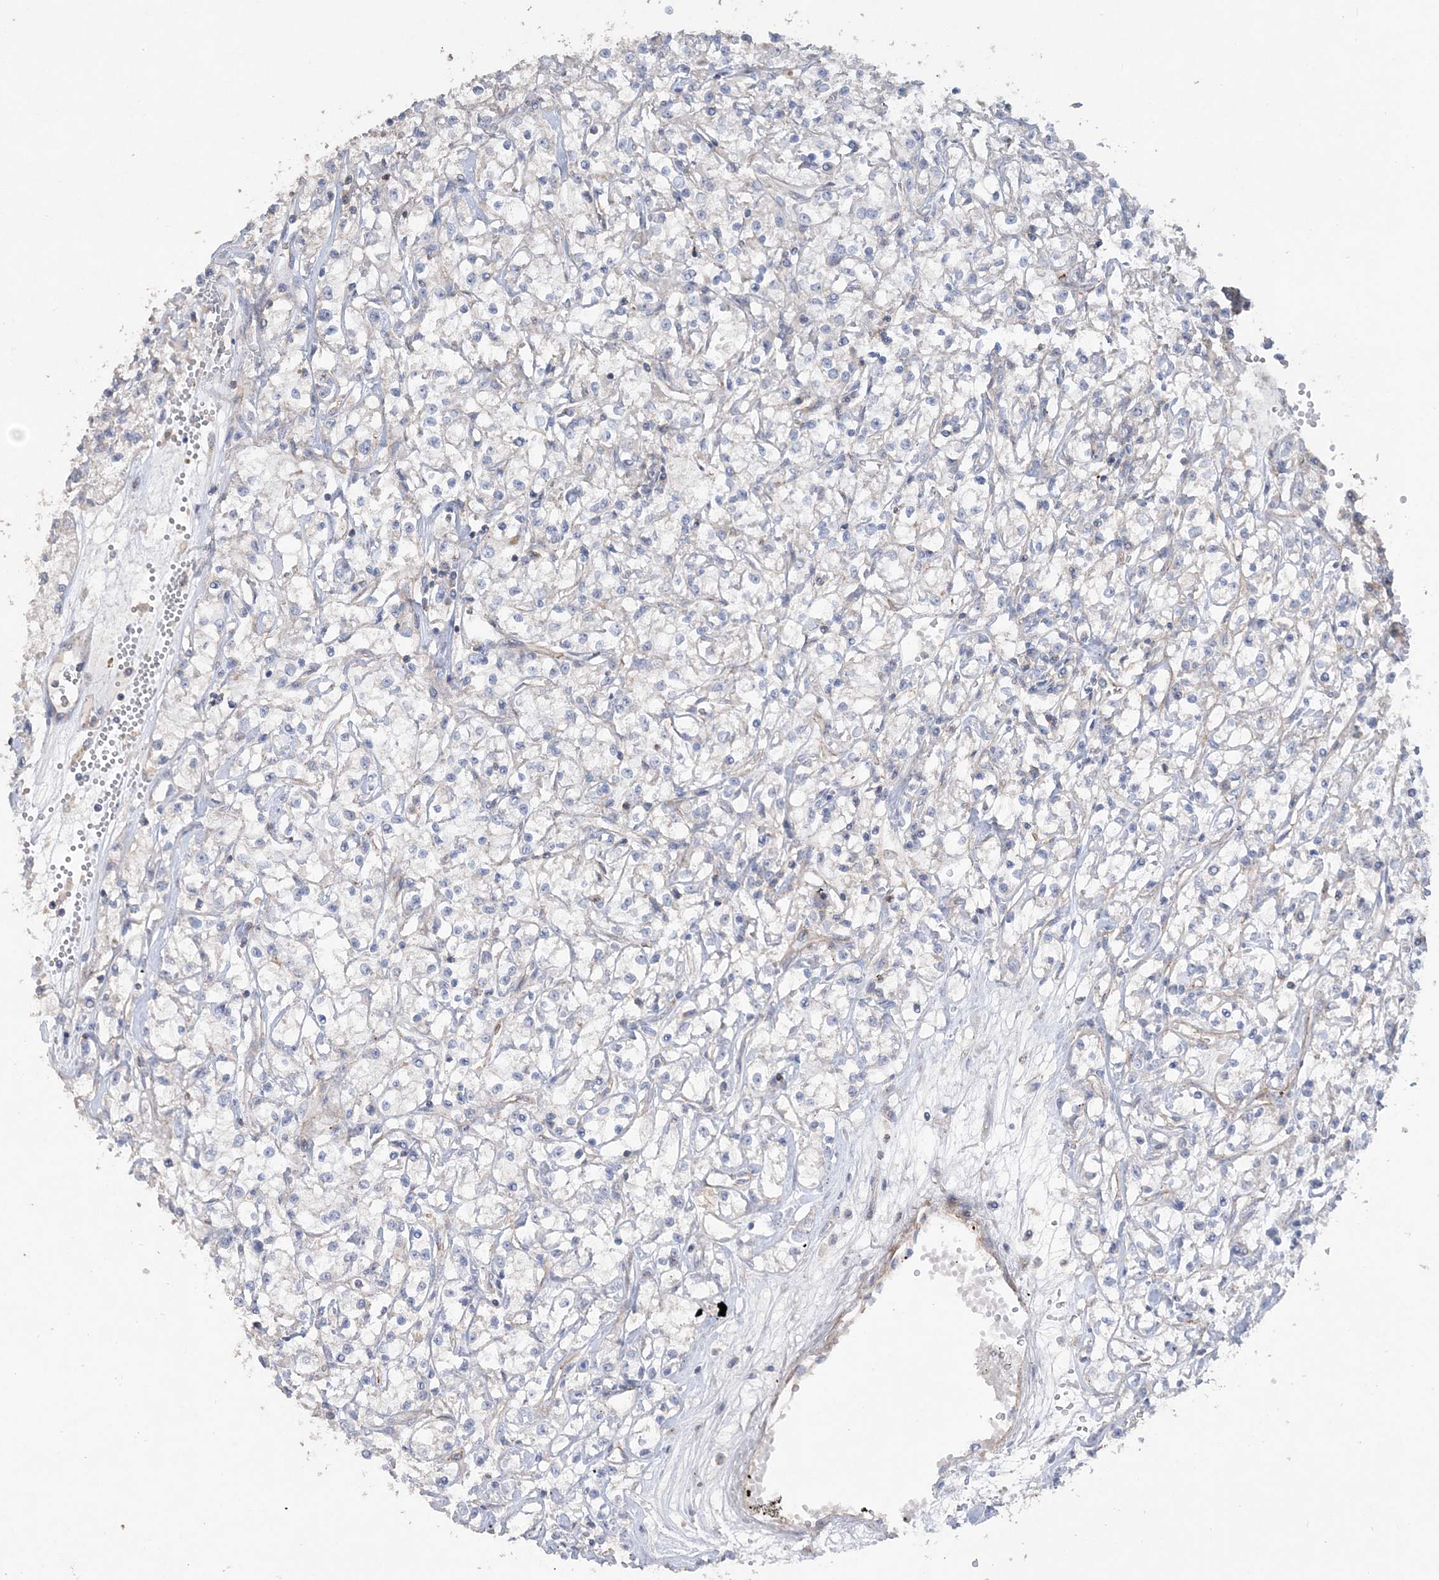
{"staining": {"intensity": "negative", "quantity": "none", "location": "none"}, "tissue": "renal cancer", "cell_type": "Tumor cells", "image_type": "cancer", "snomed": [{"axis": "morphology", "description": "Adenocarcinoma, NOS"}, {"axis": "topography", "description": "Kidney"}], "caption": "DAB (3,3'-diaminobenzidine) immunohistochemical staining of human renal cancer (adenocarcinoma) reveals no significant expression in tumor cells.", "gene": "PIGC", "patient": {"sex": "female", "age": 59}}